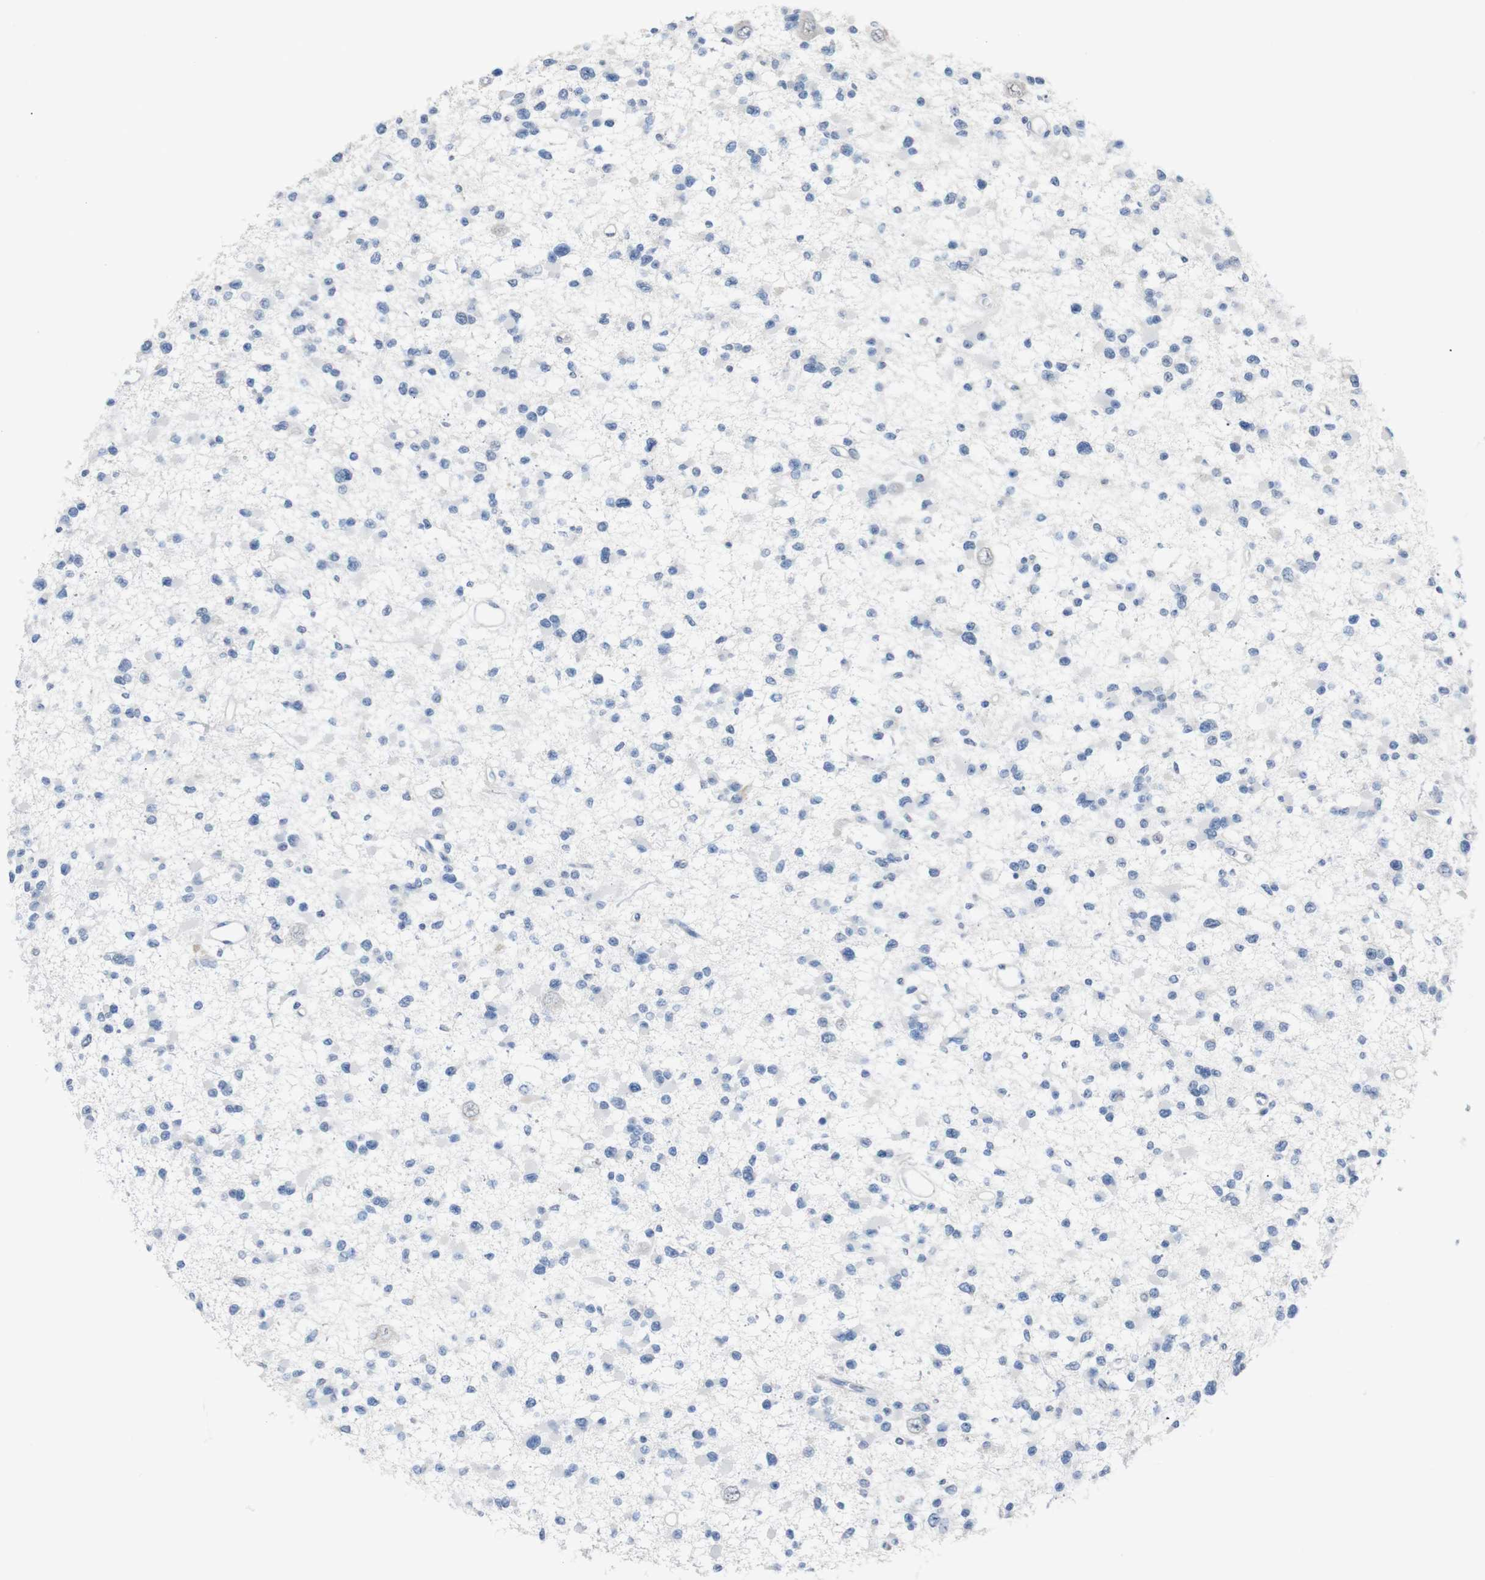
{"staining": {"intensity": "negative", "quantity": "none", "location": "none"}, "tissue": "glioma", "cell_type": "Tumor cells", "image_type": "cancer", "snomed": [{"axis": "morphology", "description": "Glioma, malignant, Low grade"}, {"axis": "topography", "description": "Brain"}], "caption": "IHC of human malignant glioma (low-grade) exhibits no positivity in tumor cells.", "gene": "CHRM5", "patient": {"sex": "female", "age": 22}}